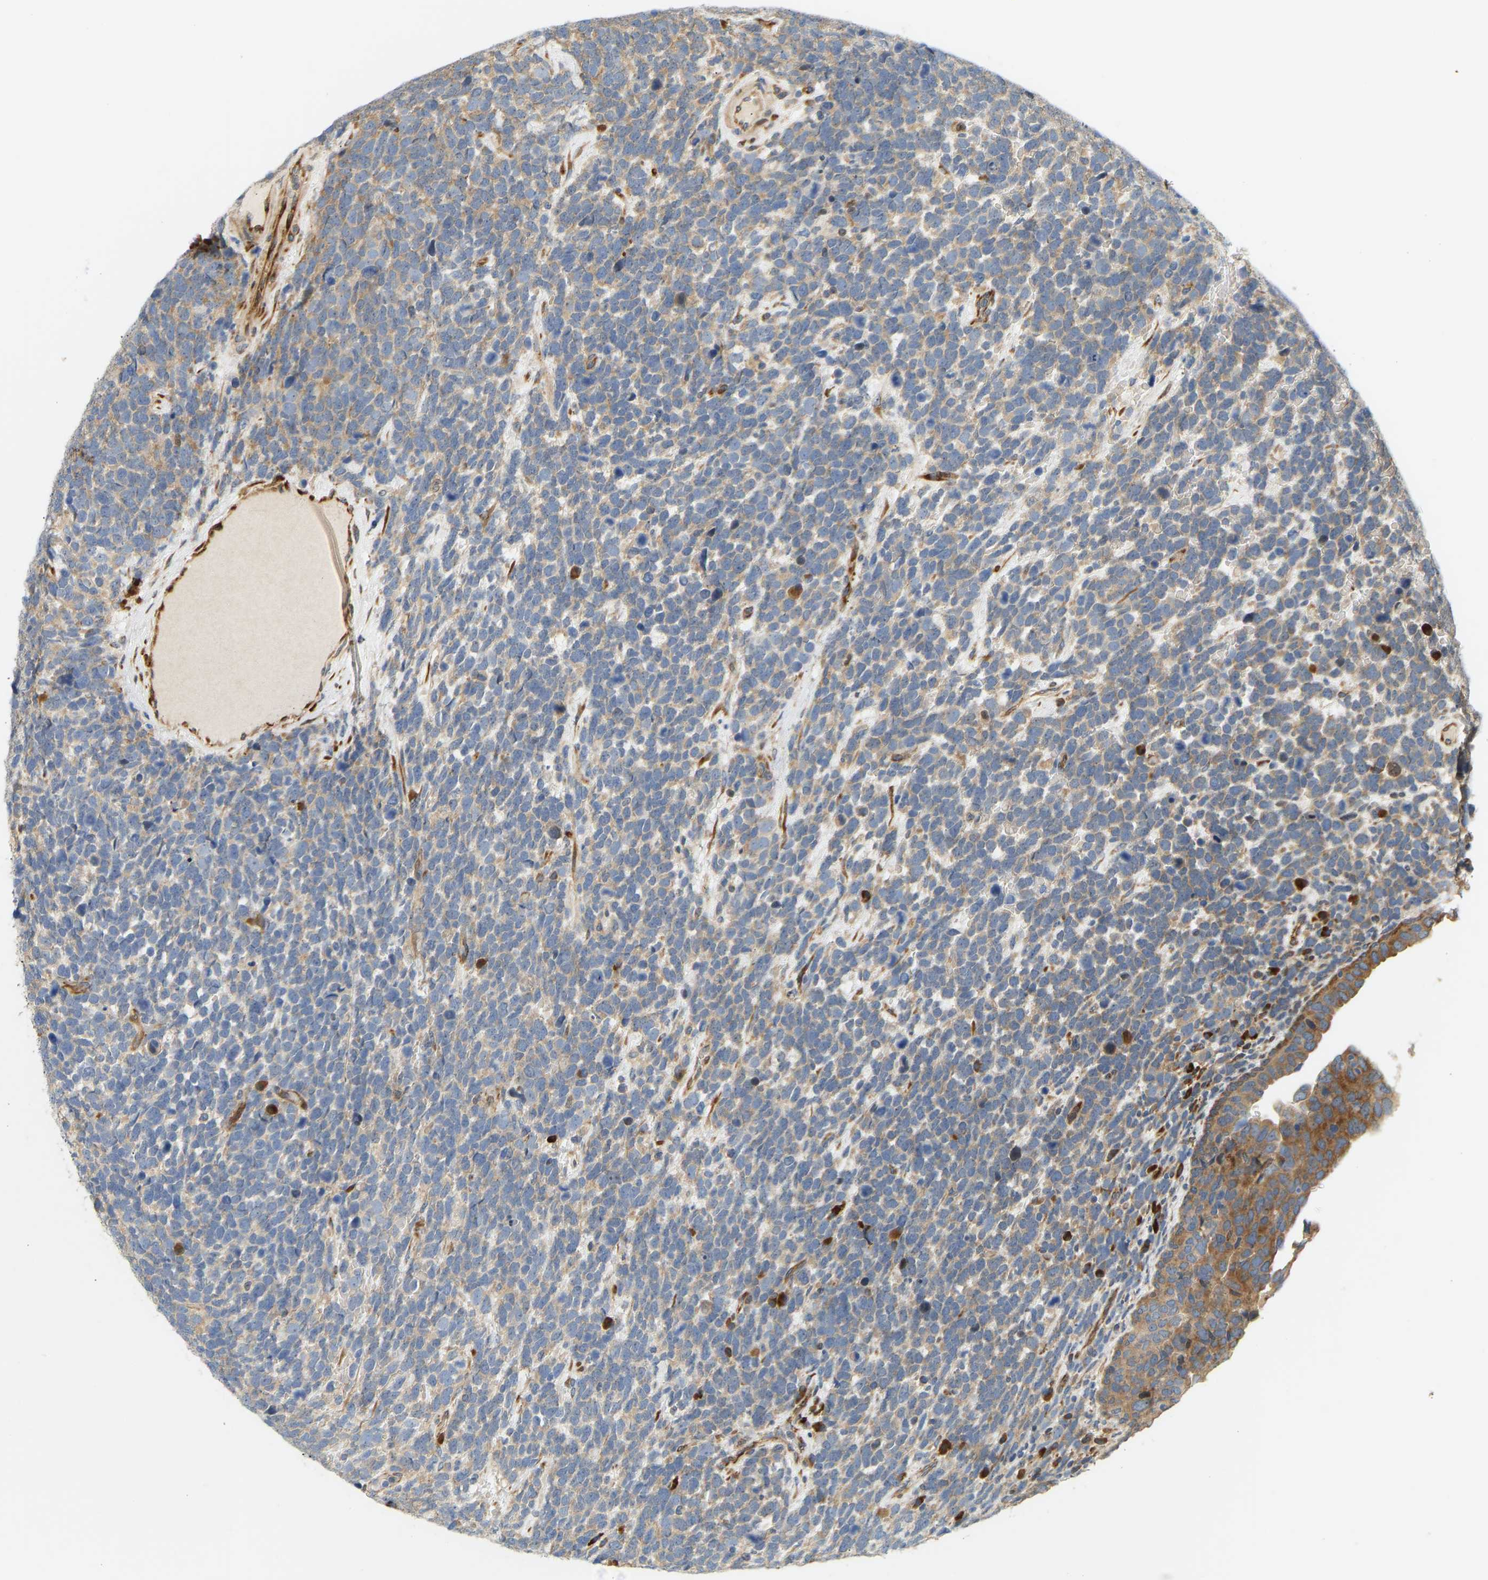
{"staining": {"intensity": "weak", "quantity": "25%-75%", "location": "cytoplasmic/membranous"}, "tissue": "urothelial cancer", "cell_type": "Tumor cells", "image_type": "cancer", "snomed": [{"axis": "morphology", "description": "Urothelial carcinoma, High grade"}, {"axis": "topography", "description": "Urinary bladder"}], "caption": "Immunohistochemical staining of human urothelial cancer reveals weak cytoplasmic/membranous protein expression in about 25%-75% of tumor cells.", "gene": "RPS14", "patient": {"sex": "female", "age": 82}}